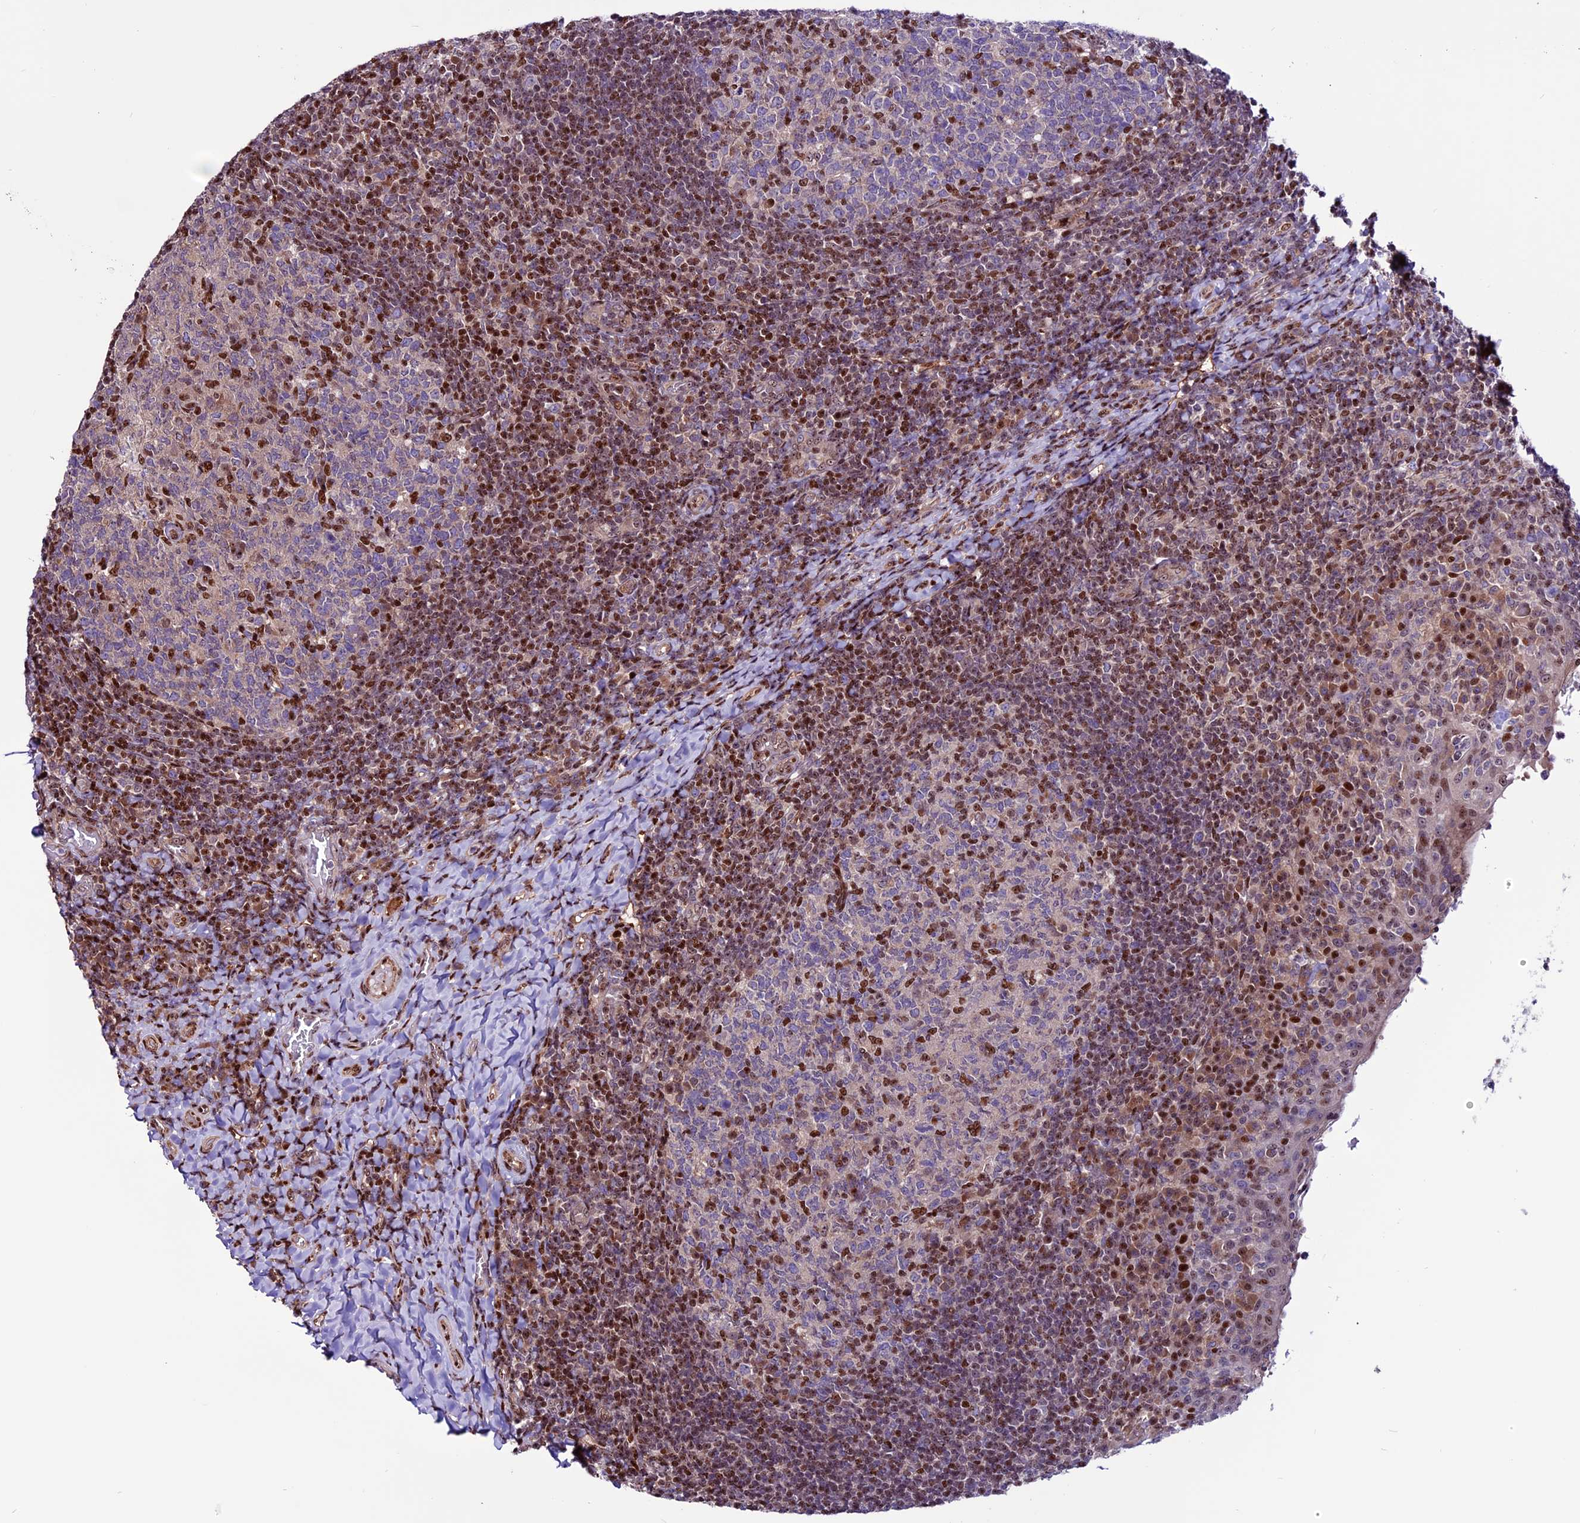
{"staining": {"intensity": "moderate", "quantity": "<25%", "location": "nuclear"}, "tissue": "tonsil", "cell_type": "Germinal center cells", "image_type": "normal", "snomed": [{"axis": "morphology", "description": "Normal tissue, NOS"}, {"axis": "topography", "description": "Tonsil"}], "caption": "Tonsil stained with a brown dye shows moderate nuclear positive staining in about <25% of germinal center cells.", "gene": "RINL", "patient": {"sex": "female", "age": 10}}